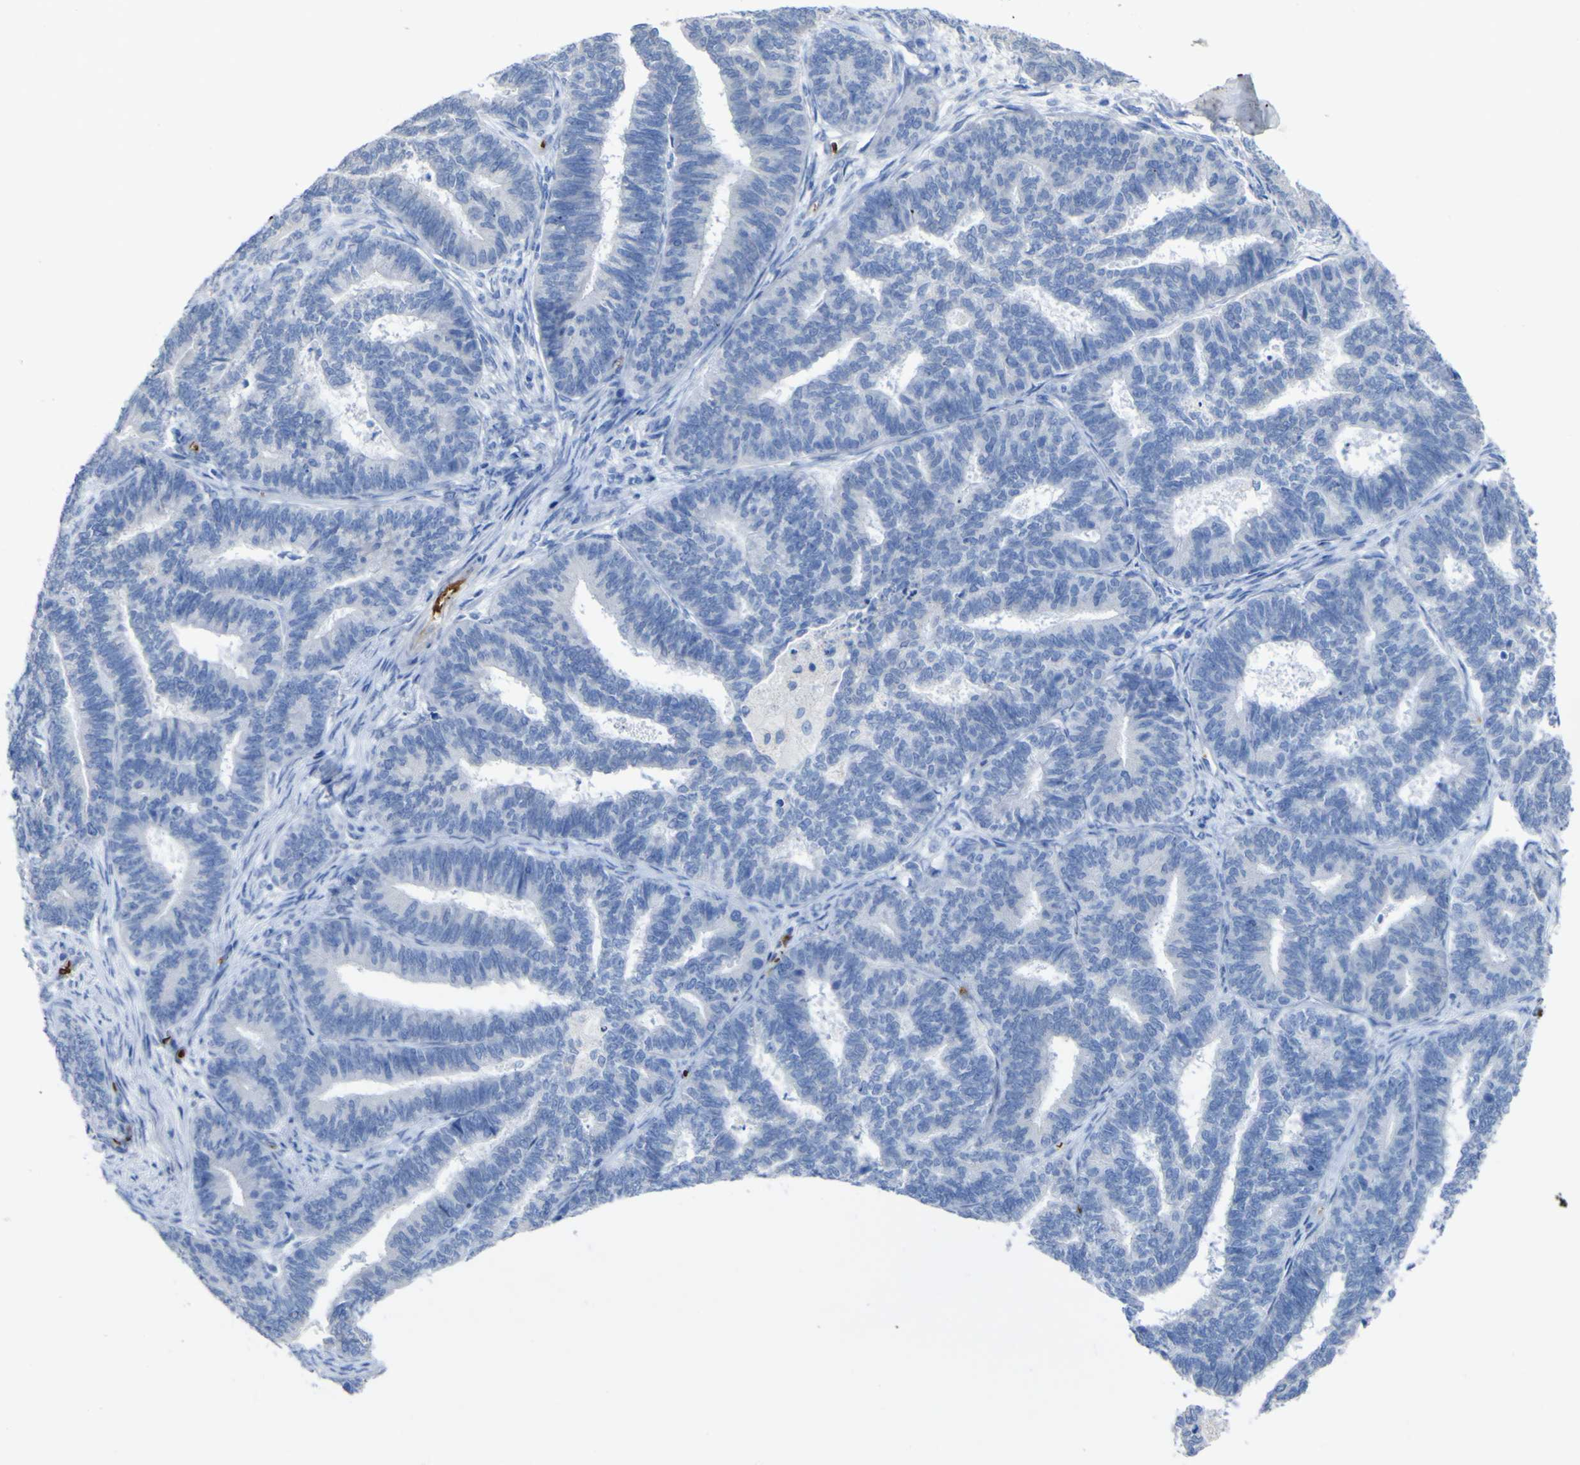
{"staining": {"intensity": "negative", "quantity": "none", "location": "none"}, "tissue": "endometrial cancer", "cell_type": "Tumor cells", "image_type": "cancer", "snomed": [{"axis": "morphology", "description": "Adenocarcinoma, NOS"}, {"axis": "topography", "description": "Endometrium"}], "caption": "This micrograph is of endometrial adenocarcinoma stained with immunohistochemistry to label a protein in brown with the nuclei are counter-stained blue. There is no positivity in tumor cells. The staining was performed using DAB (3,3'-diaminobenzidine) to visualize the protein expression in brown, while the nuclei were stained in blue with hematoxylin (Magnification: 20x).", "gene": "GCM1", "patient": {"sex": "female", "age": 70}}